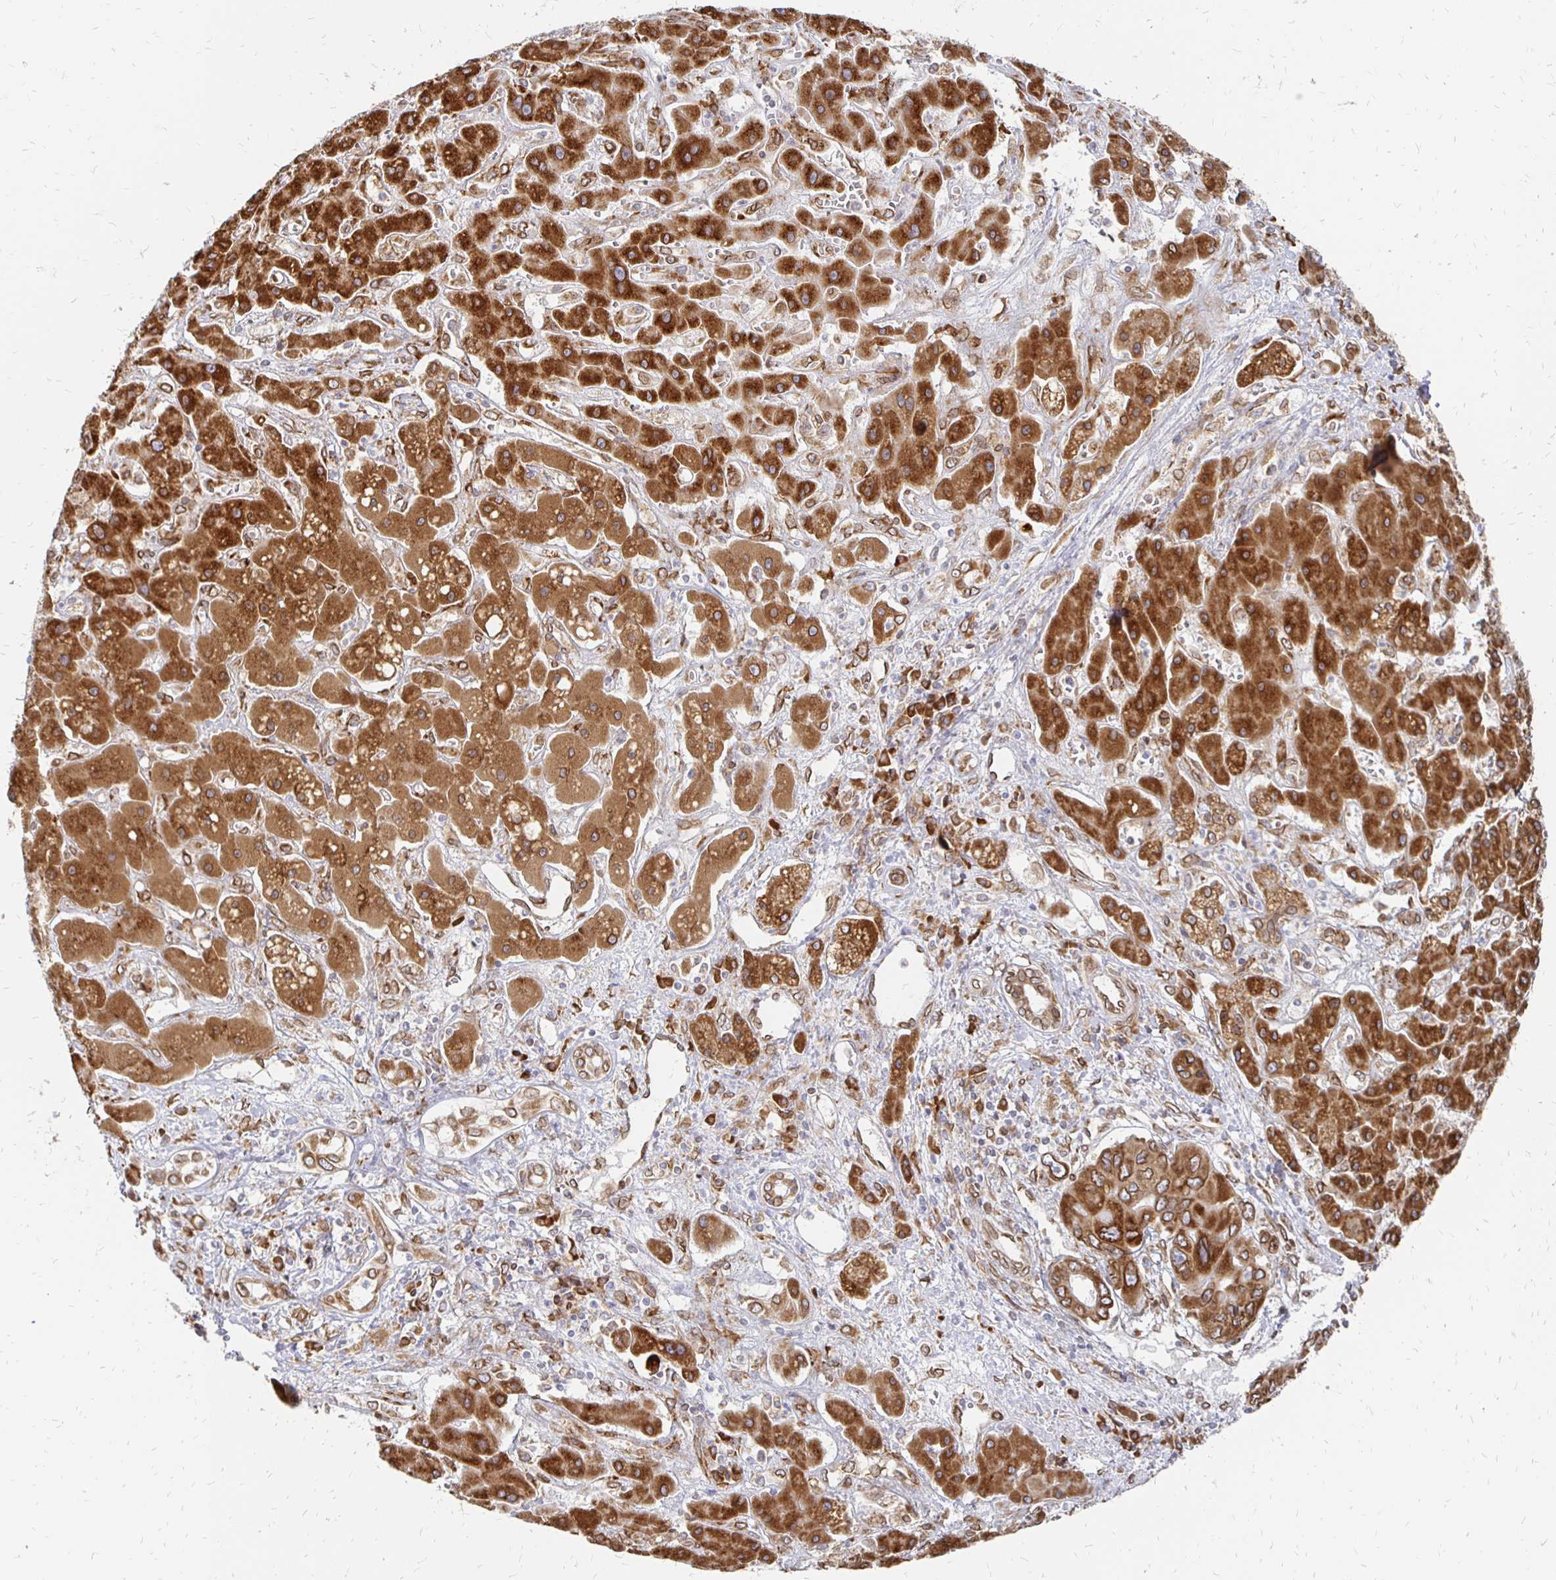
{"staining": {"intensity": "strong", "quantity": ">75%", "location": "cytoplasmic/membranous,nuclear"}, "tissue": "liver cancer", "cell_type": "Tumor cells", "image_type": "cancer", "snomed": [{"axis": "morphology", "description": "Cholangiocarcinoma"}, {"axis": "topography", "description": "Liver"}], "caption": "A photomicrograph of human liver cancer (cholangiocarcinoma) stained for a protein demonstrates strong cytoplasmic/membranous and nuclear brown staining in tumor cells.", "gene": "PELI3", "patient": {"sex": "male", "age": 67}}